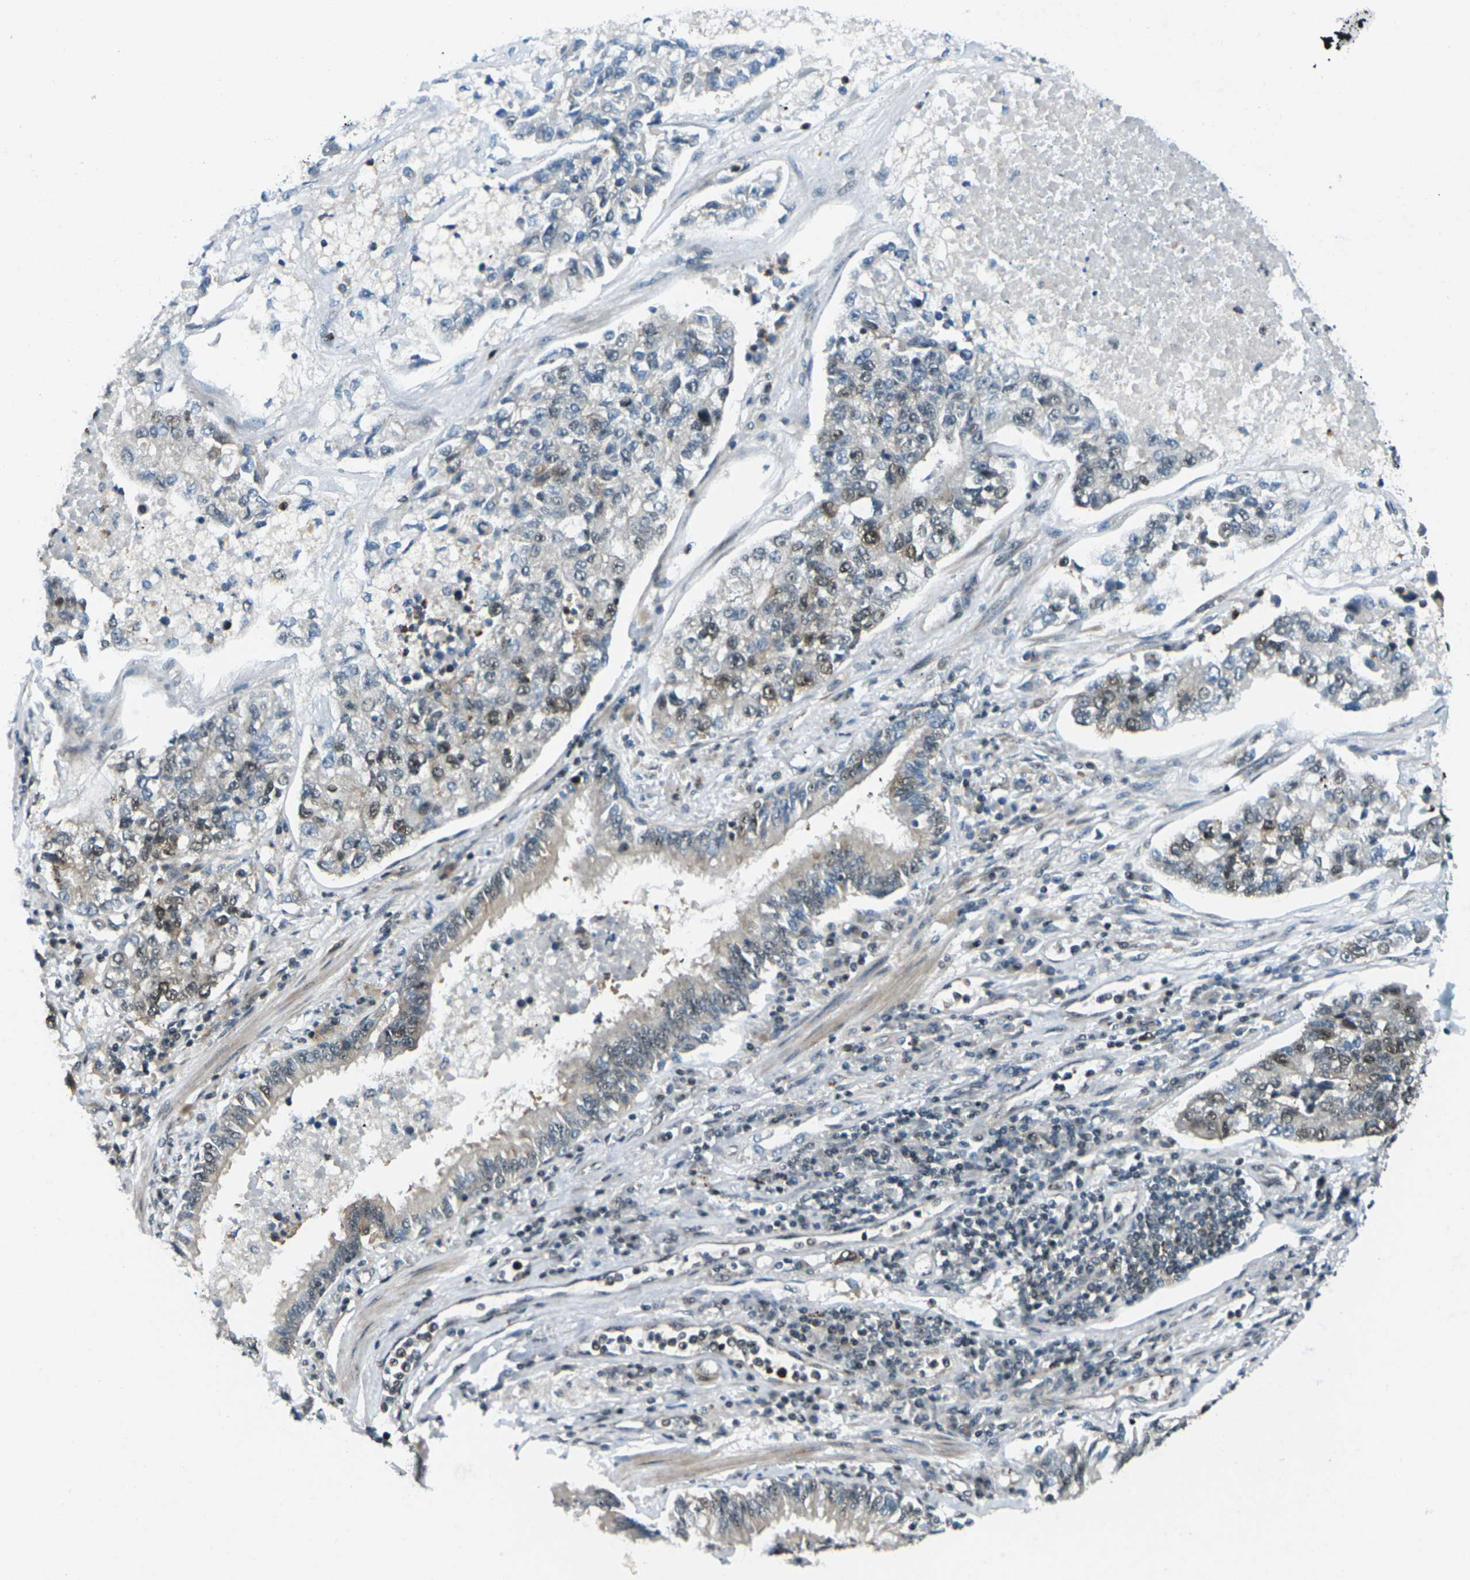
{"staining": {"intensity": "moderate", "quantity": "25%-75%", "location": "nuclear"}, "tissue": "lung cancer", "cell_type": "Tumor cells", "image_type": "cancer", "snomed": [{"axis": "morphology", "description": "Adenocarcinoma, NOS"}, {"axis": "topography", "description": "Lung"}], "caption": "Lung cancer (adenocarcinoma) stained with DAB immunohistochemistry (IHC) shows medium levels of moderate nuclear expression in approximately 25%-75% of tumor cells.", "gene": "UBE2S", "patient": {"sex": "male", "age": 49}}